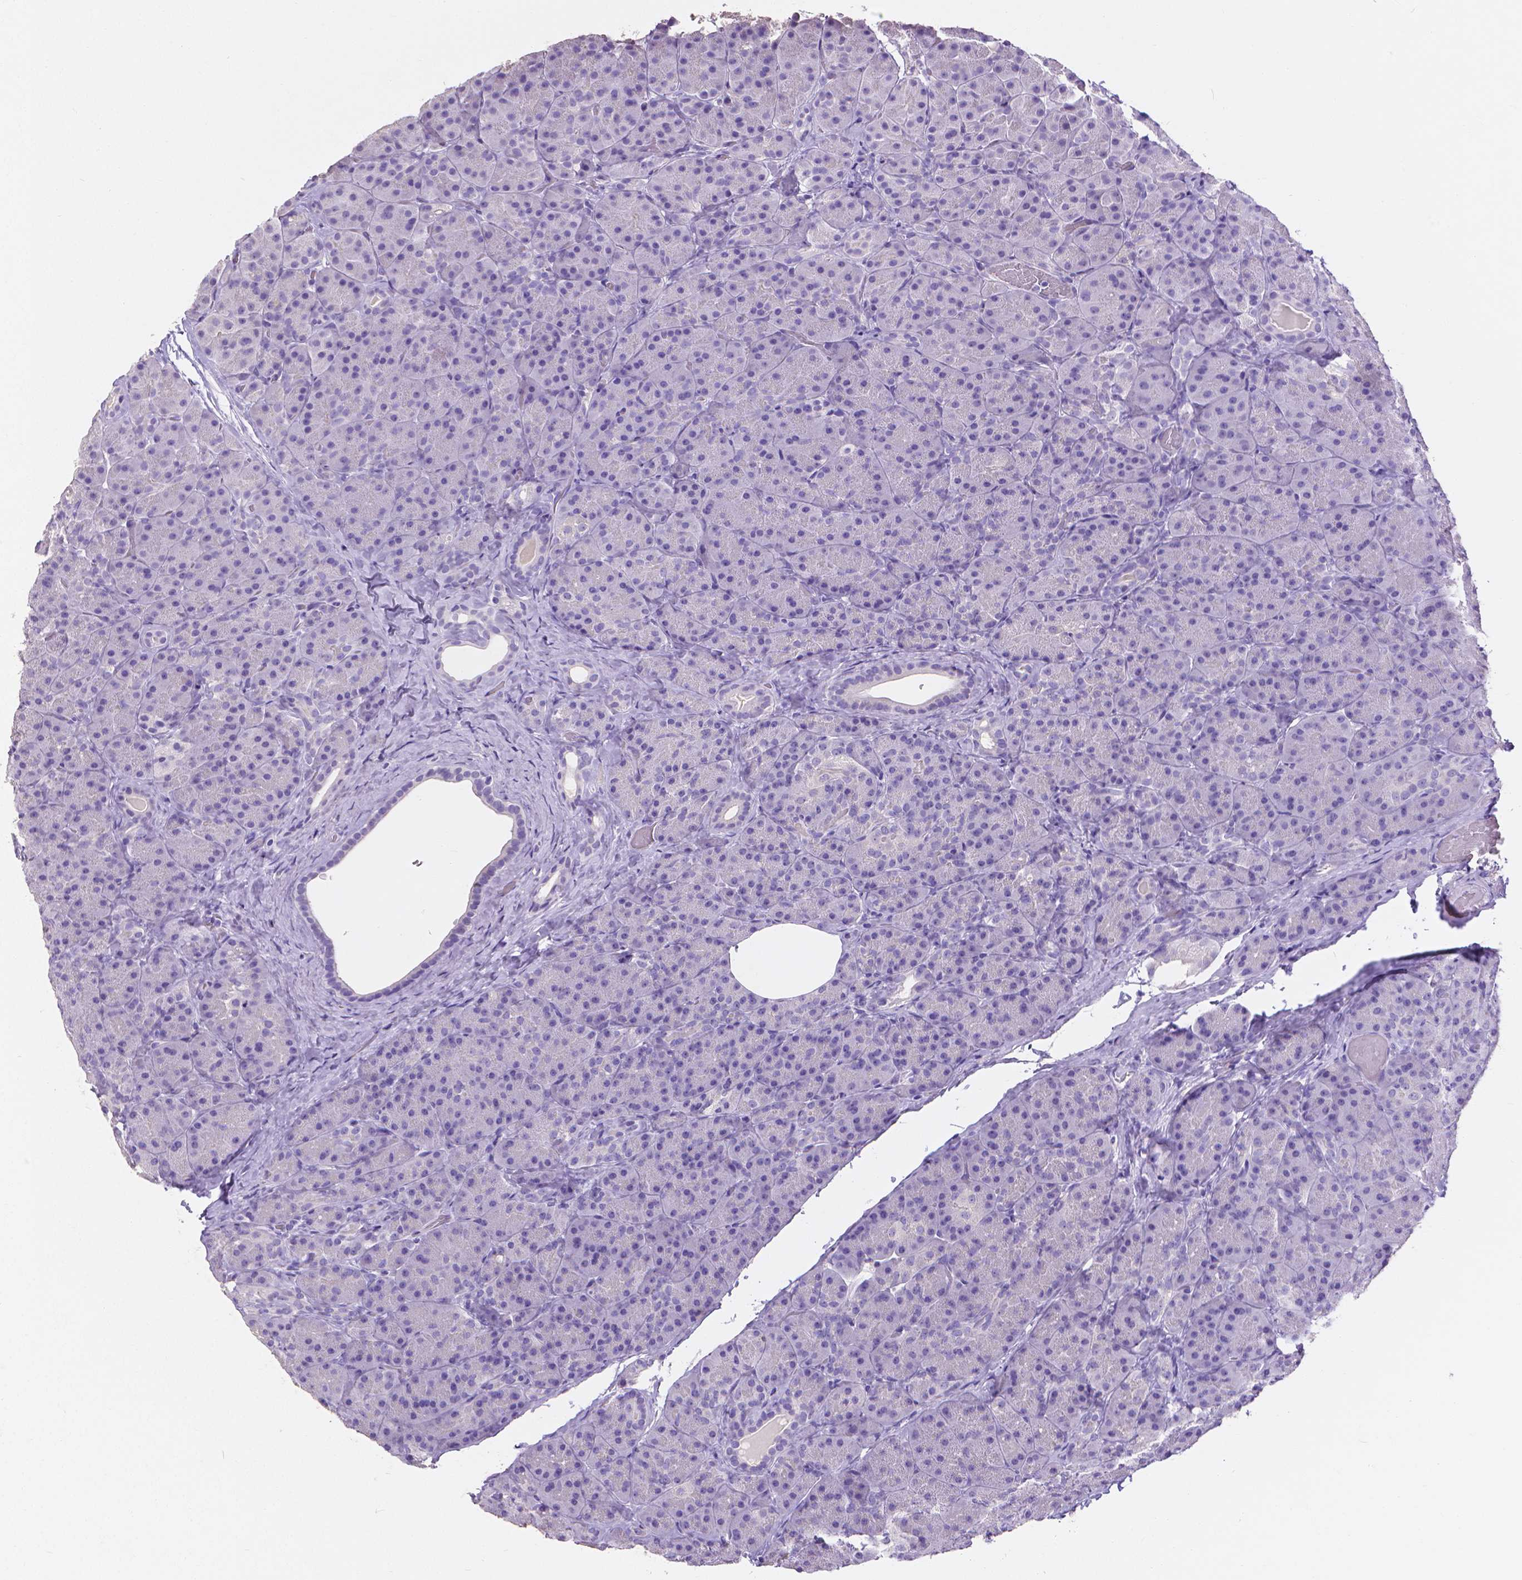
{"staining": {"intensity": "negative", "quantity": "none", "location": "none"}, "tissue": "pancreas", "cell_type": "Exocrine glandular cells", "image_type": "normal", "snomed": [{"axis": "morphology", "description": "Normal tissue, NOS"}, {"axis": "topography", "description": "Pancreas"}], "caption": "Immunohistochemical staining of normal pancreas displays no significant staining in exocrine glandular cells. (Brightfield microscopy of DAB IHC at high magnification).", "gene": "CD4", "patient": {"sex": "male", "age": 57}}